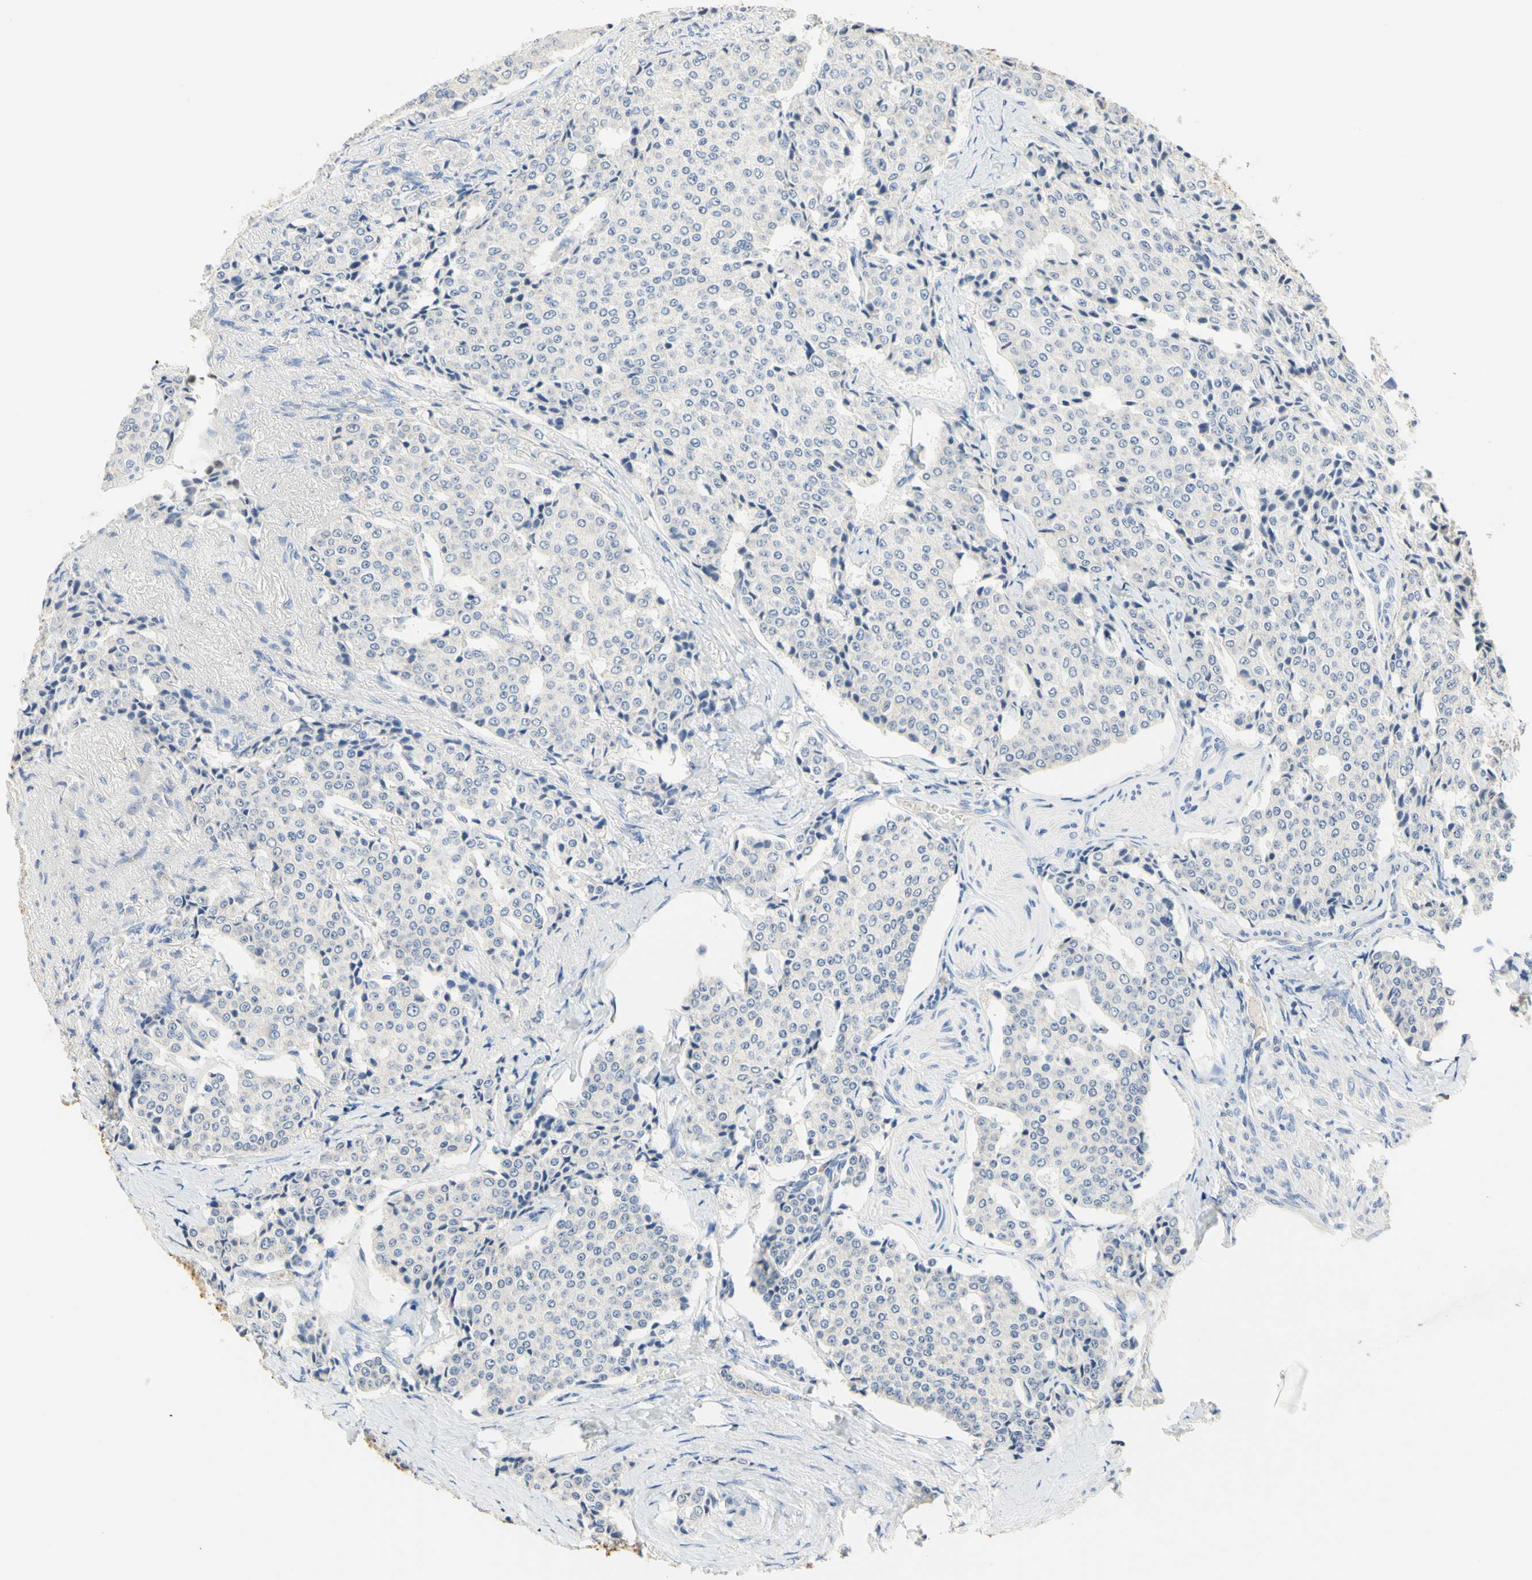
{"staining": {"intensity": "negative", "quantity": "none", "location": "none"}, "tissue": "carcinoid", "cell_type": "Tumor cells", "image_type": "cancer", "snomed": [{"axis": "morphology", "description": "Carcinoid, malignant, NOS"}, {"axis": "topography", "description": "Colon"}], "caption": "The micrograph reveals no significant positivity in tumor cells of malignant carcinoid.", "gene": "NECTIN4", "patient": {"sex": "female", "age": 61}}